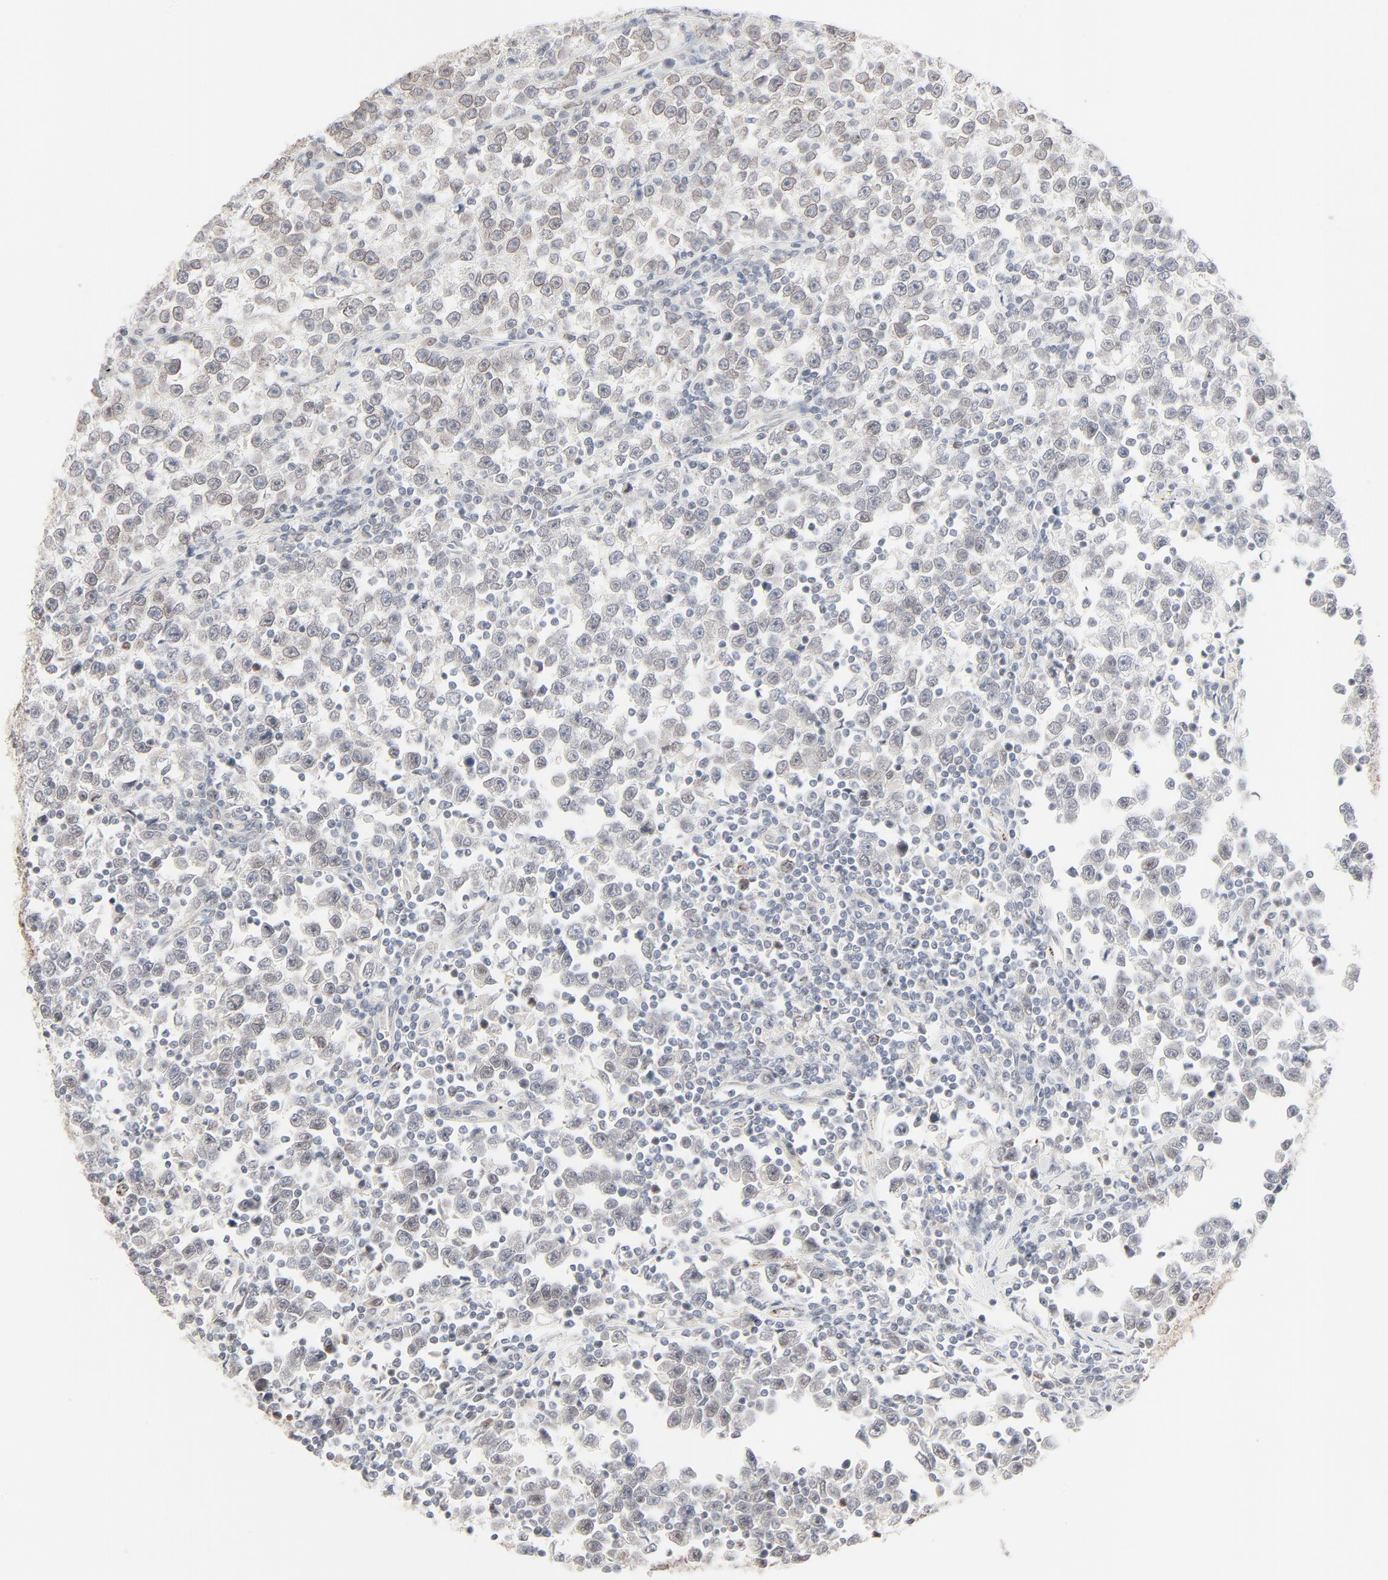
{"staining": {"intensity": "weak", "quantity": "<25%", "location": "cytoplasmic/membranous,nuclear"}, "tissue": "testis cancer", "cell_type": "Tumor cells", "image_type": "cancer", "snomed": [{"axis": "morphology", "description": "Seminoma, NOS"}, {"axis": "topography", "description": "Testis"}], "caption": "Immunohistochemical staining of human seminoma (testis) shows no significant expression in tumor cells. Nuclei are stained in blue.", "gene": "MAD1L1", "patient": {"sex": "male", "age": 43}}